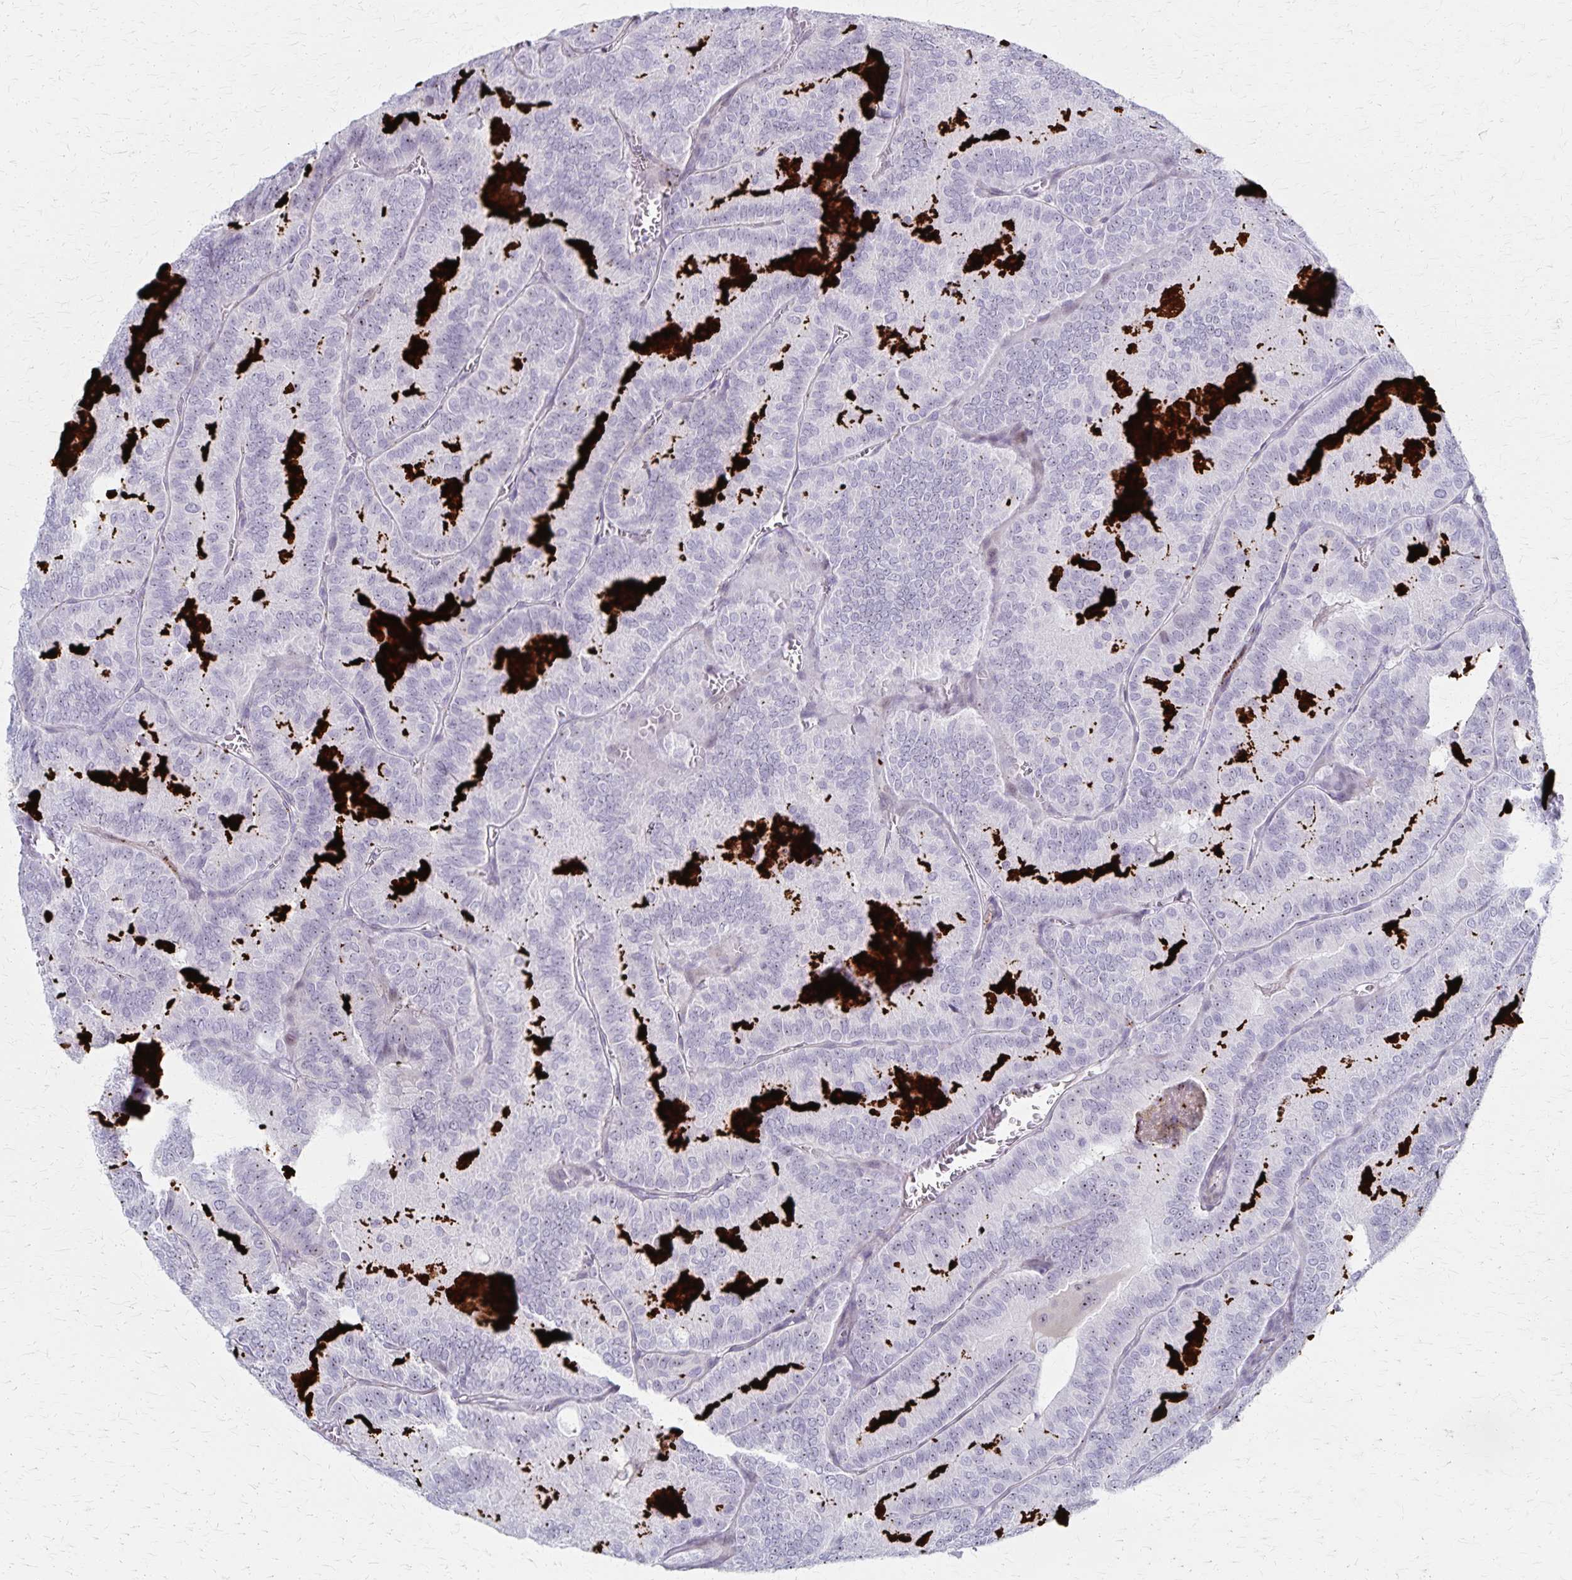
{"staining": {"intensity": "weak", "quantity": "<25%", "location": "nuclear"}, "tissue": "thyroid cancer", "cell_type": "Tumor cells", "image_type": "cancer", "snomed": [{"axis": "morphology", "description": "Papillary adenocarcinoma, NOS"}, {"axis": "topography", "description": "Thyroid gland"}], "caption": "This is an IHC photomicrograph of thyroid papillary adenocarcinoma. There is no staining in tumor cells.", "gene": "DLK2", "patient": {"sex": "female", "age": 75}}